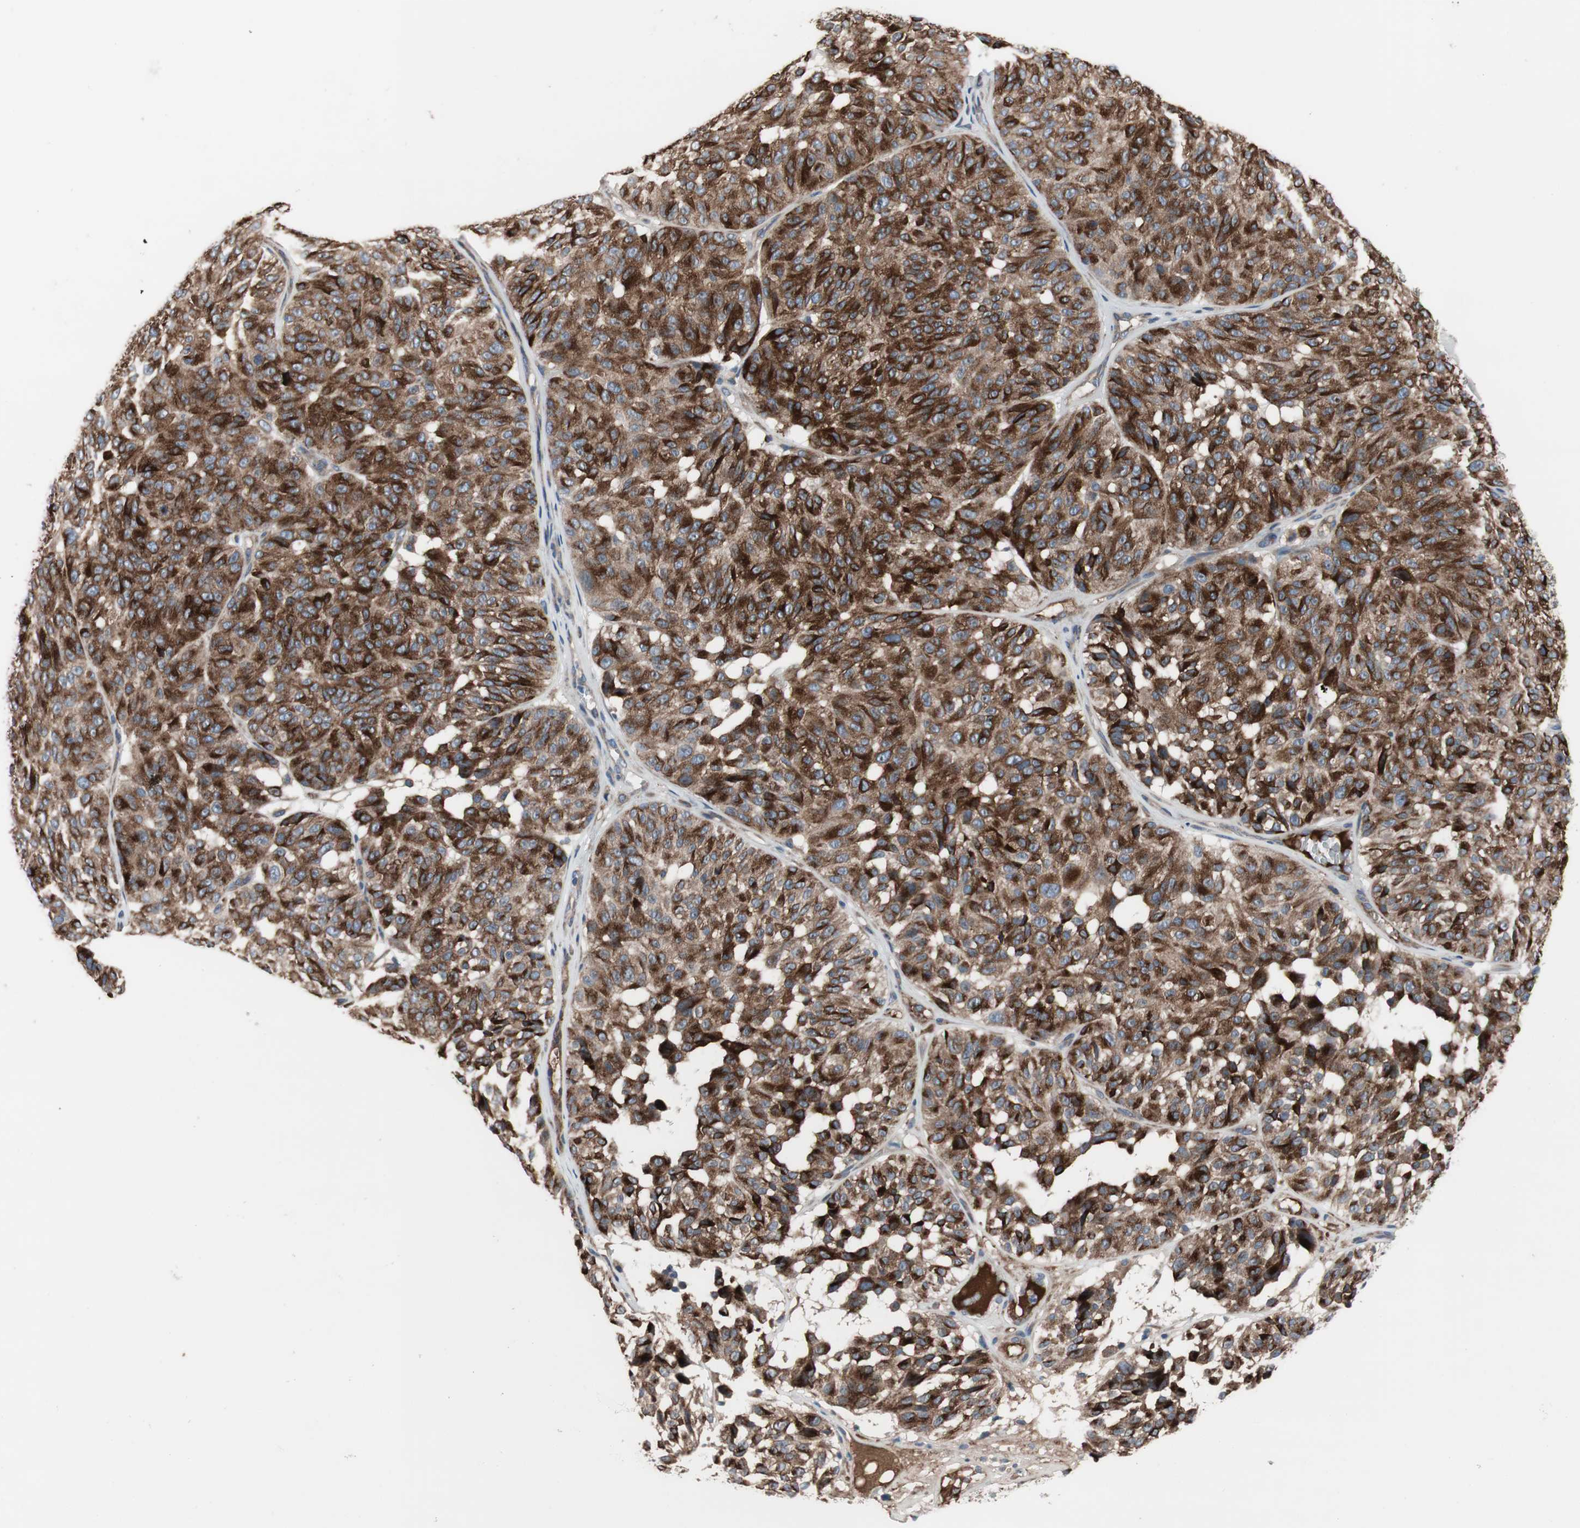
{"staining": {"intensity": "moderate", "quantity": ">75%", "location": "cytoplasmic/membranous"}, "tissue": "melanoma", "cell_type": "Tumor cells", "image_type": "cancer", "snomed": [{"axis": "morphology", "description": "Malignant melanoma, NOS"}, {"axis": "topography", "description": "Skin"}], "caption": "Tumor cells show medium levels of moderate cytoplasmic/membranous expression in about >75% of cells in human melanoma. (IHC, brightfield microscopy, high magnification).", "gene": "KANSL1", "patient": {"sex": "female", "age": 46}}